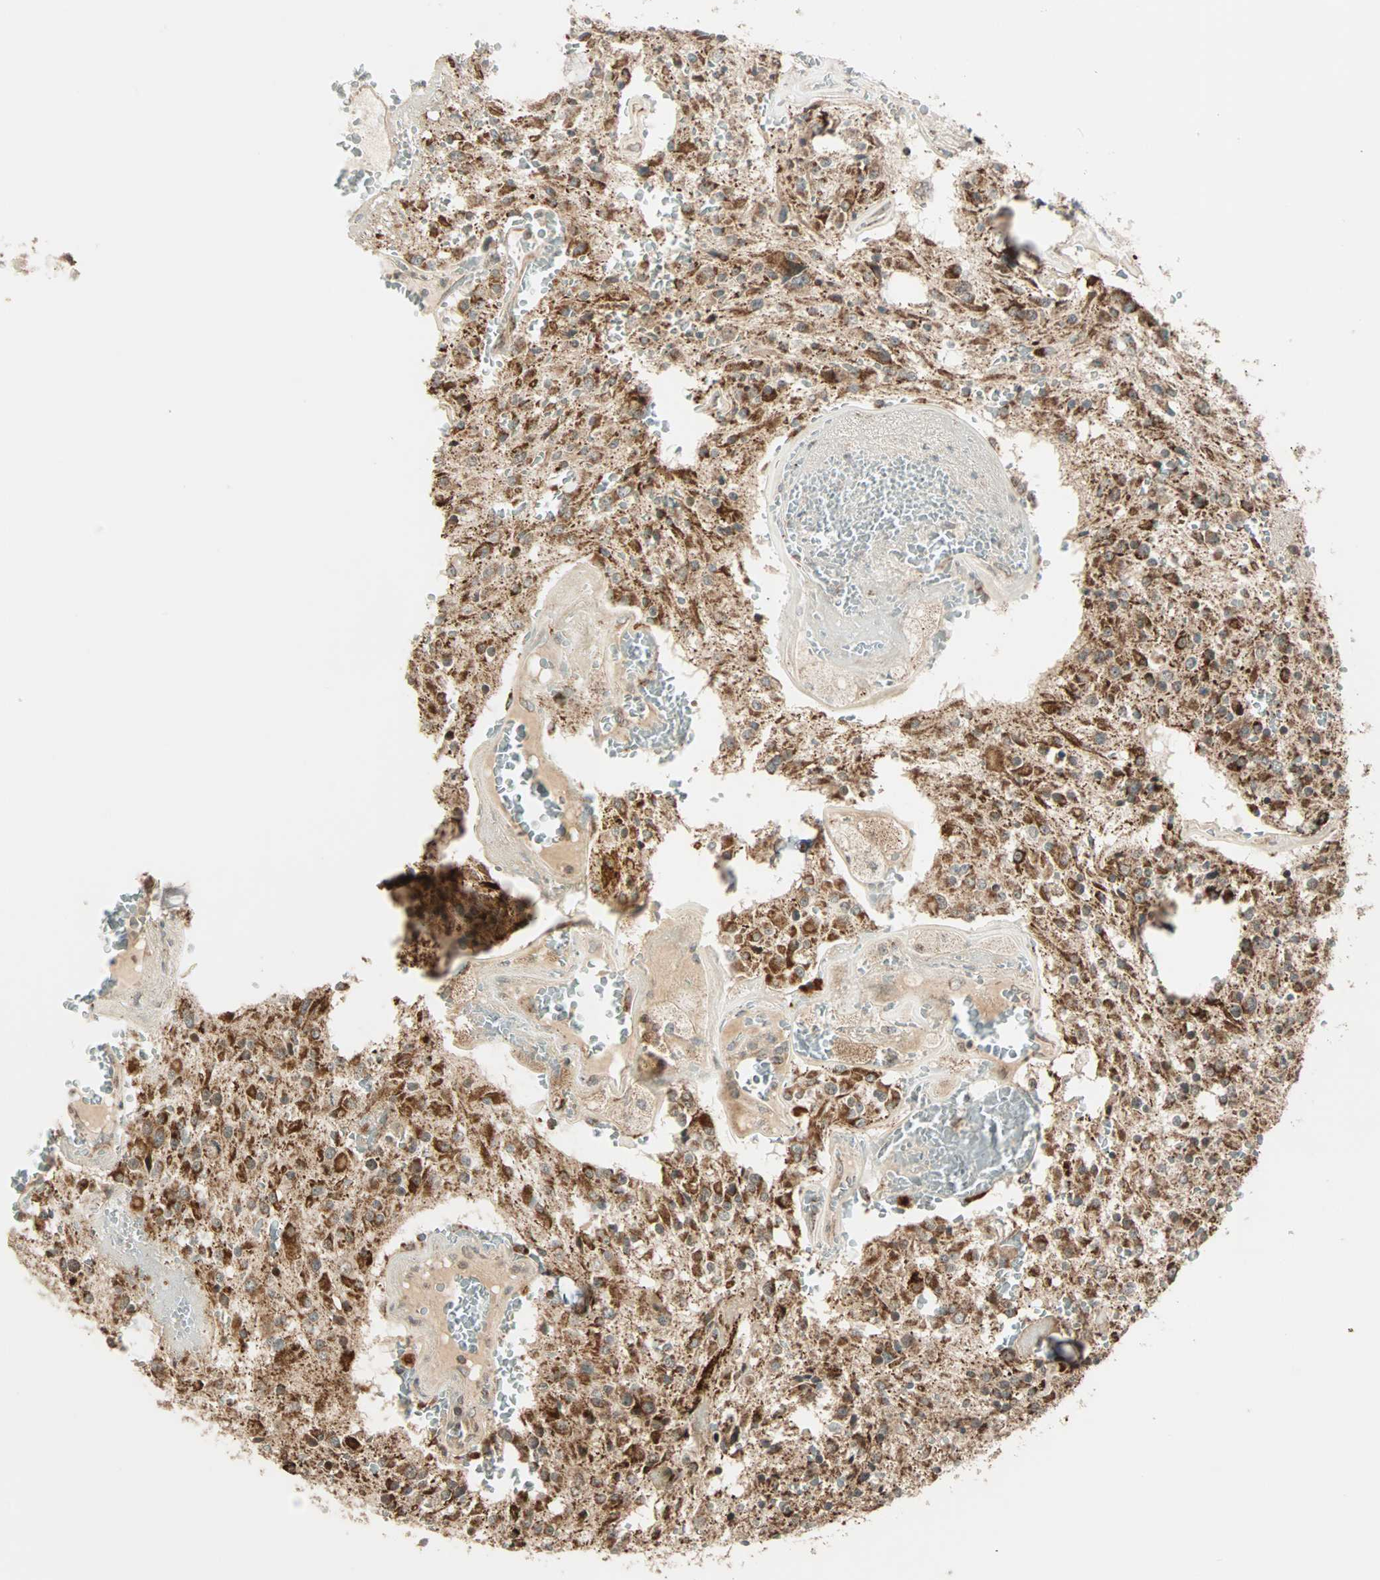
{"staining": {"intensity": "moderate", "quantity": ">75%", "location": "cytoplasmic/membranous"}, "tissue": "glioma", "cell_type": "Tumor cells", "image_type": "cancer", "snomed": [{"axis": "morphology", "description": "Glioma, malignant, Low grade"}, {"axis": "topography", "description": "Brain"}], "caption": "A brown stain shows moderate cytoplasmic/membranous positivity of a protein in human low-grade glioma (malignant) tumor cells.", "gene": "SPRY4", "patient": {"sex": "male", "age": 58}}